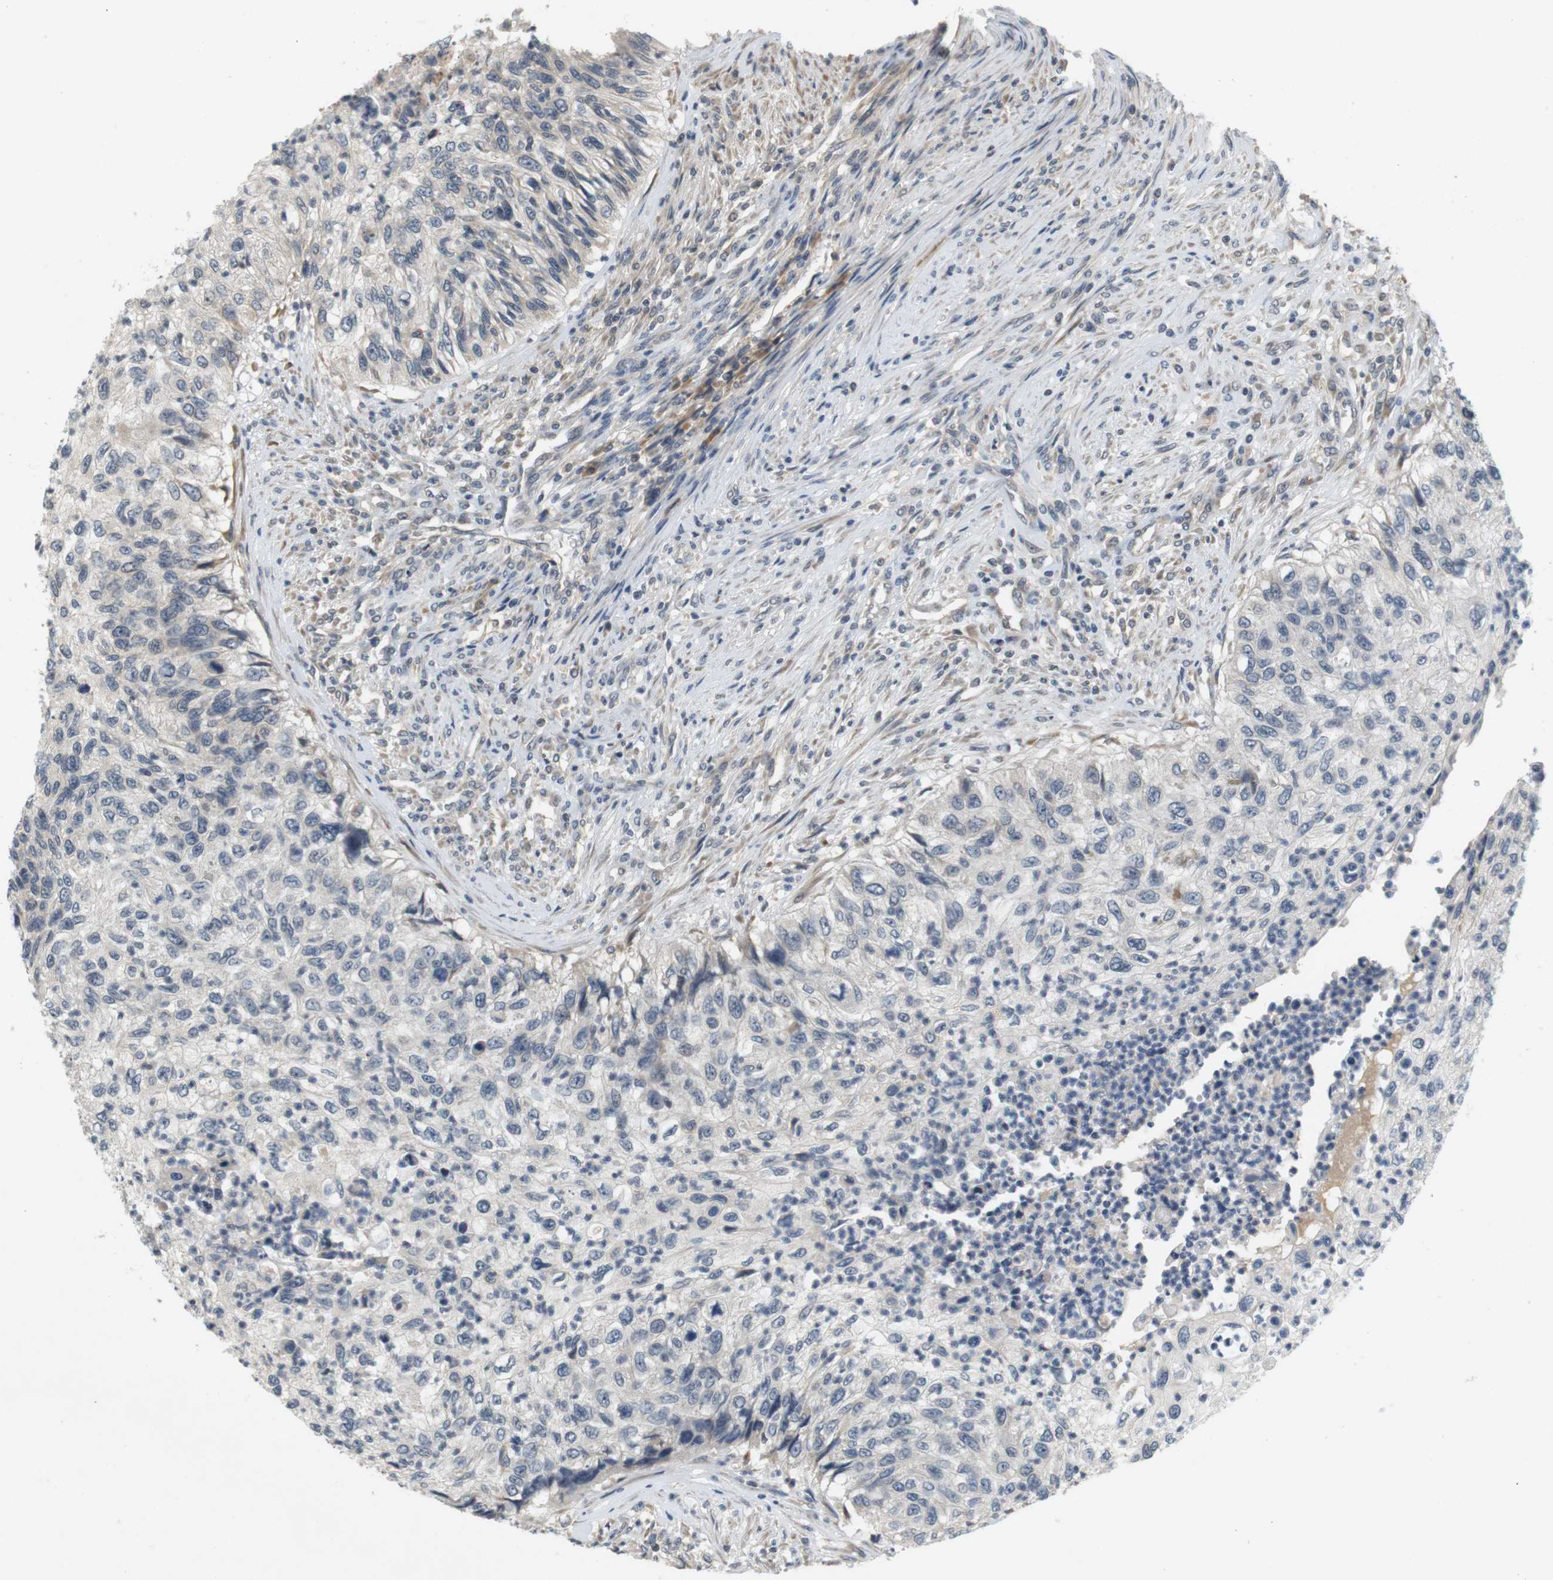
{"staining": {"intensity": "negative", "quantity": "none", "location": "none"}, "tissue": "urothelial cancer", "cell_type": "Tumor cells", "image_type": "cancer", "snomed": [{"axis": "morphology", "description": "Urothelial carcinoma, High grade"}, {"axis": "topography", "description": "Urinary bladder"}], "caption": "The micrograph reveals no significant expression in tumor cells of high-grade urothelial carcinoma.", "gene": "WNT7A", "patient": {"sex": "female", "age": 60}}